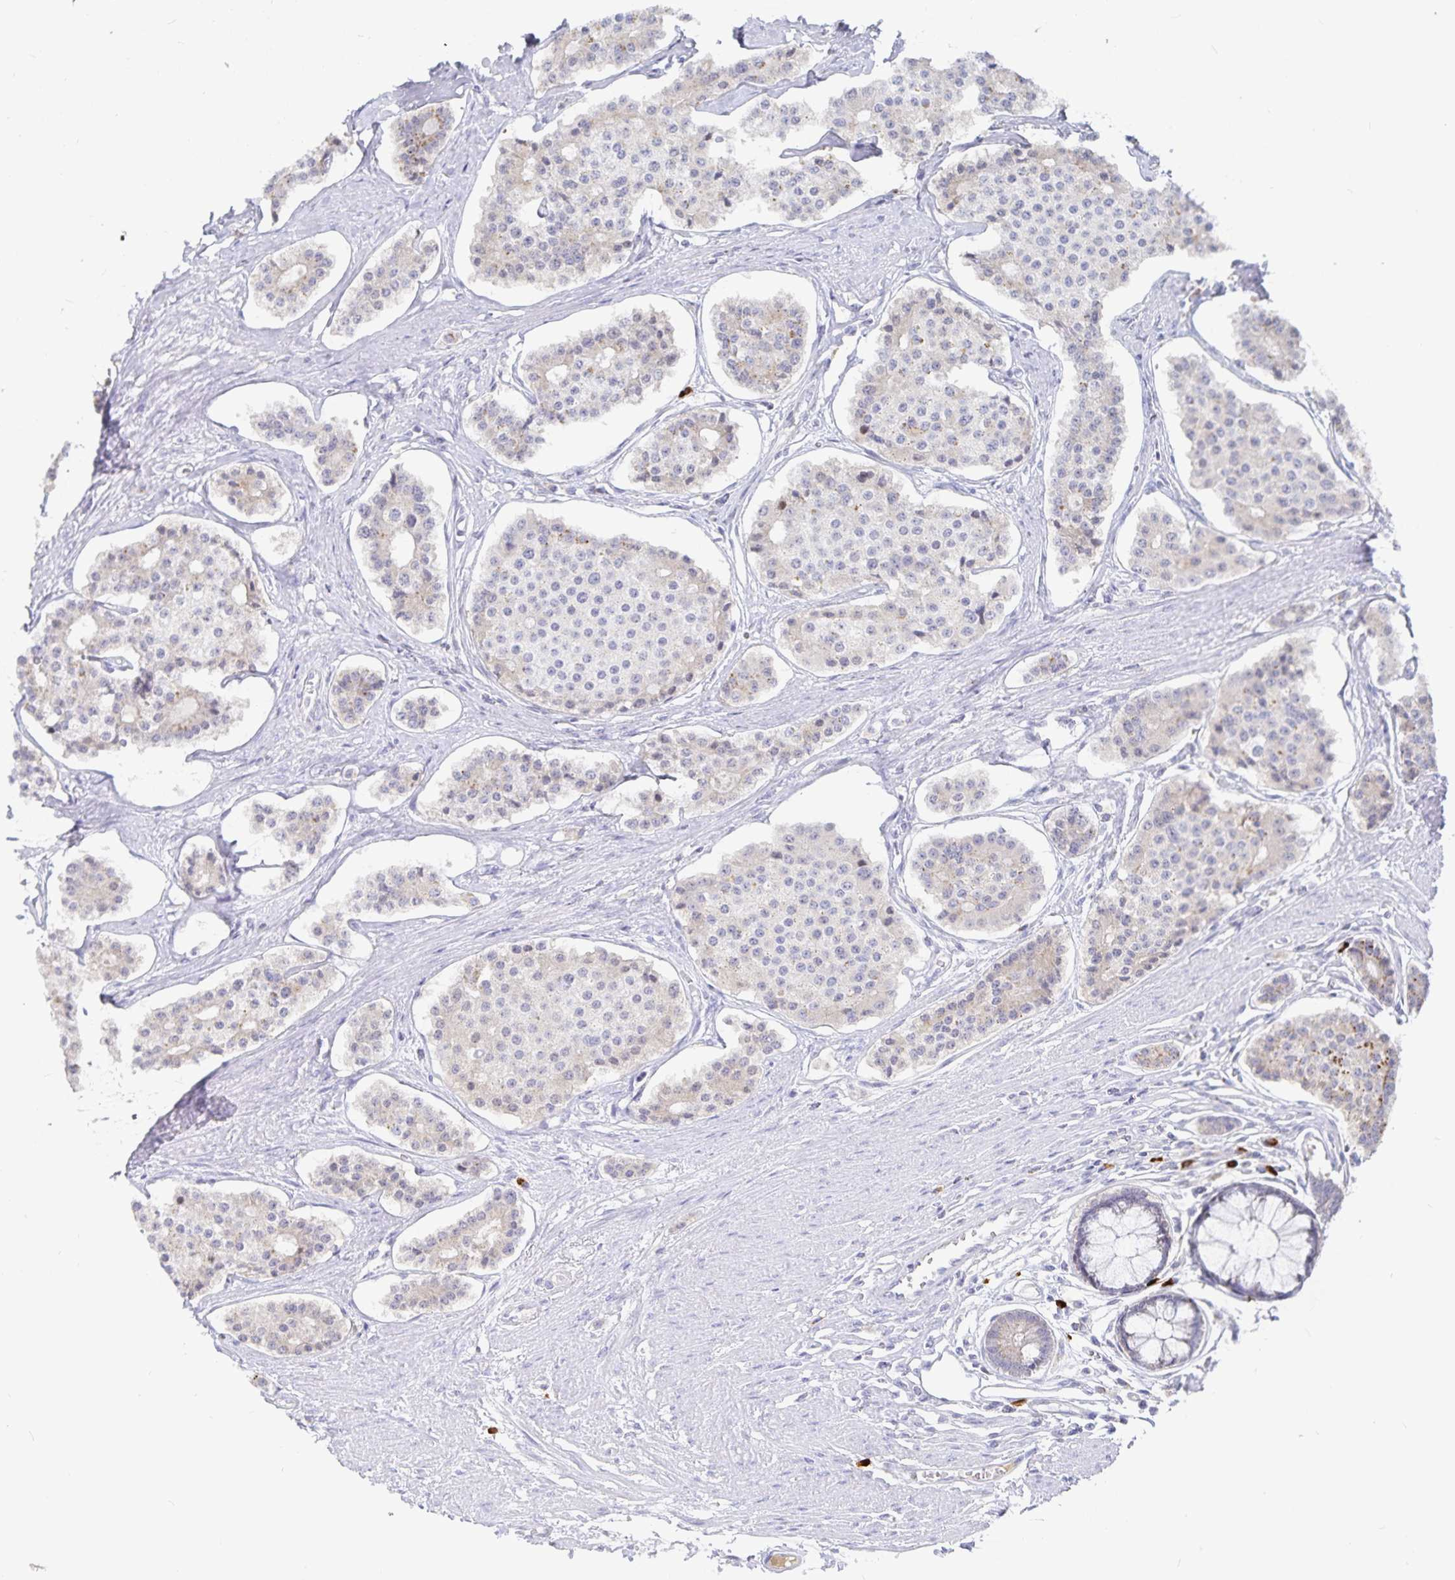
{"staining": {"intensity": "weak", "quantity": "<25%", "location": "cytoplasmic/membranous"}, "tissue": "carcinoid", "cell_type": "Tumor cells", "image_type": "cancer", "snomed": [{"axis": "morphology", "description": "Carcinoid, malignant, NOS"}, {"axis": "topography", "description": "Small intestine"}], "caption": "IHC of carcinoid (malignant) shows no positivity in tumor cells.", "gene": "PKHD1", "patient": {"sex": "female", "age": 65}}